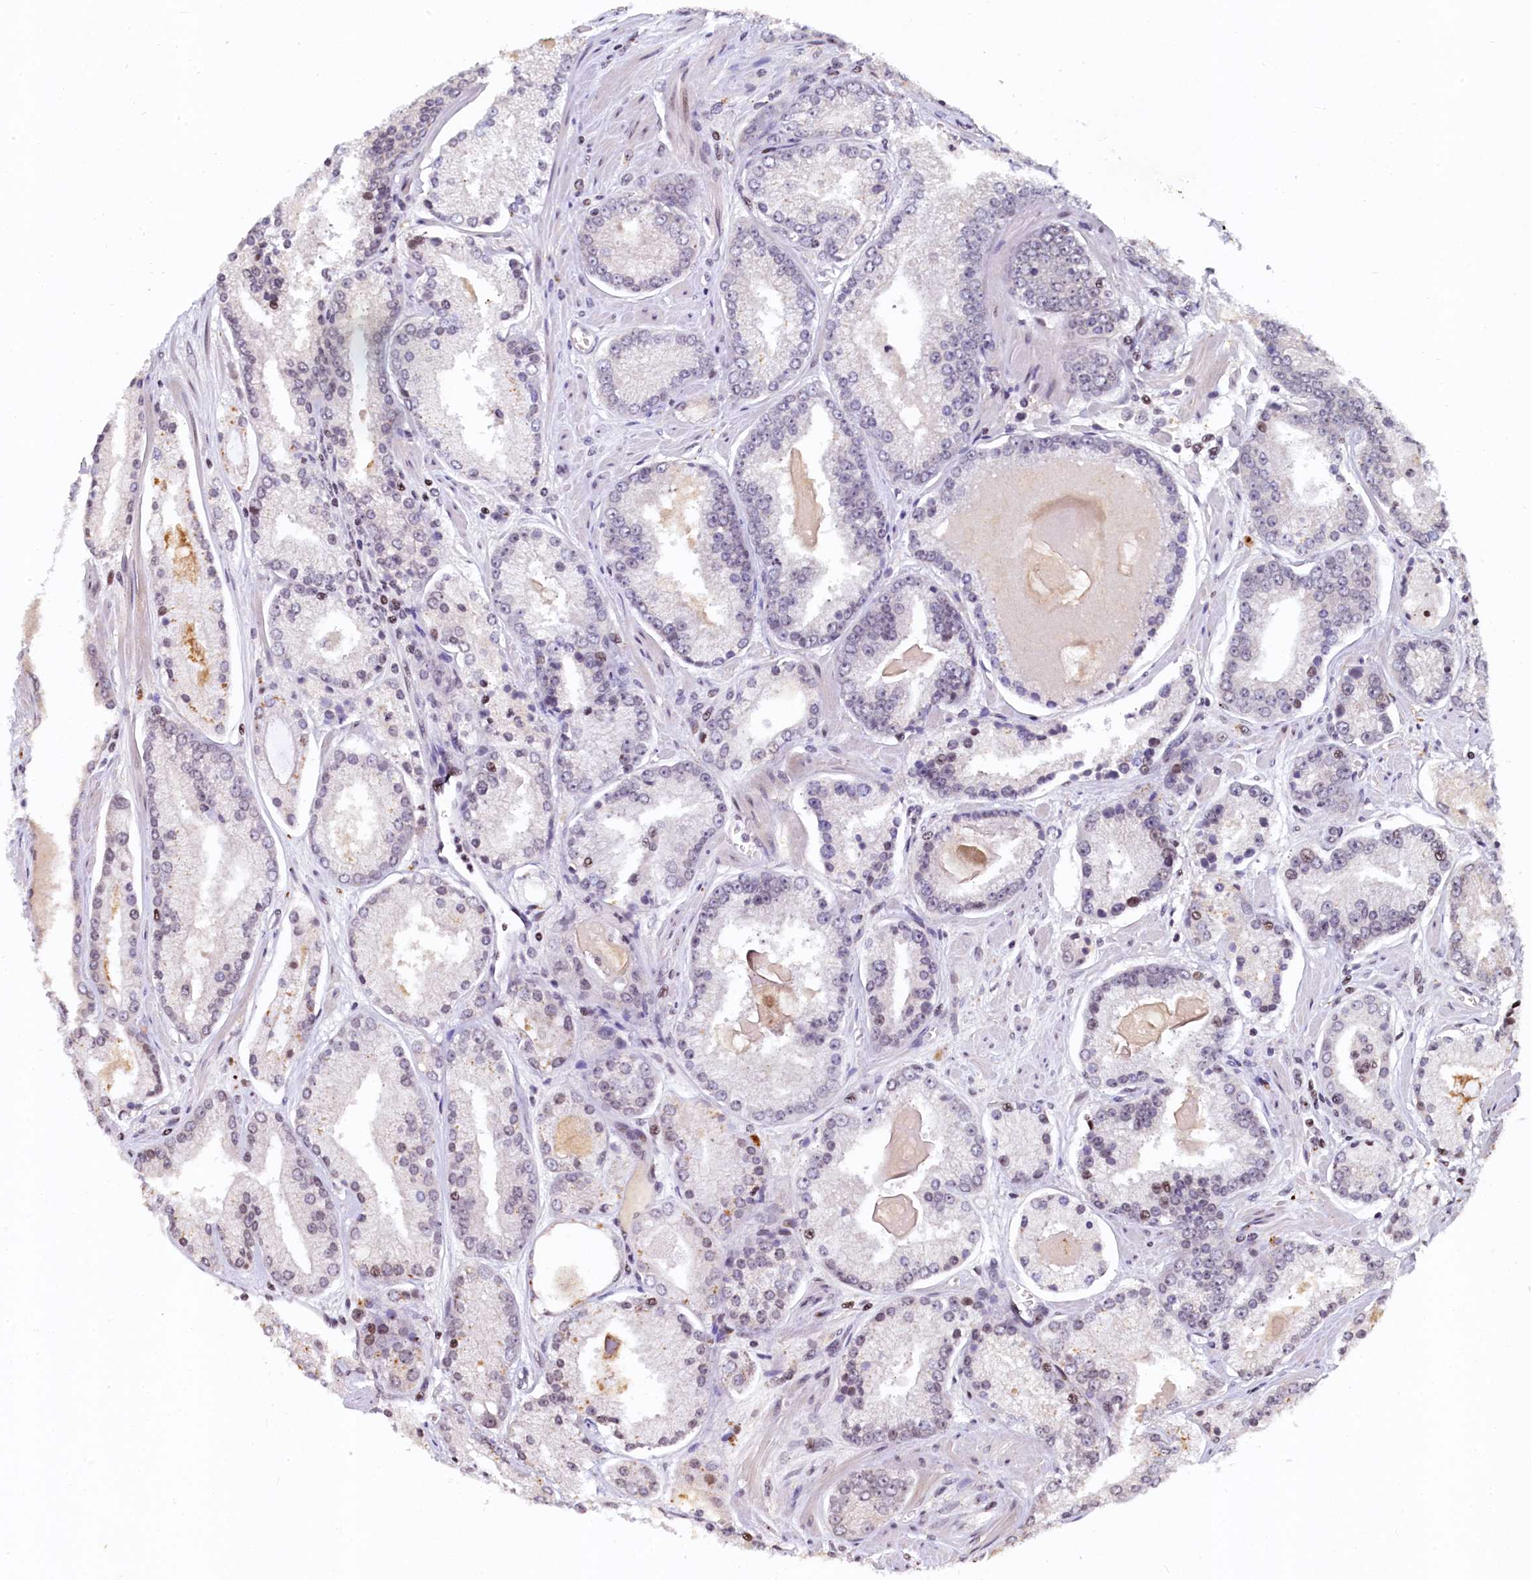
{"staining": {"intensity": "negative", "quantity": "none", "location": "none"}, "tissue": "prostate cancer", "cell_type": "Tumor cells", "image_type": "cancer", "snomed": [{"axis": "morphology", "description": "Adenocarcinoma, Low grade"}, {"axis": "topography", "description": "Prostate"}], "caption": "Tumor cells are negative for protein expression in human prostate adenocarcinoma (low-grade).", "gene": "FAM217B", "patient": {"sex": "male", "age": 54}}